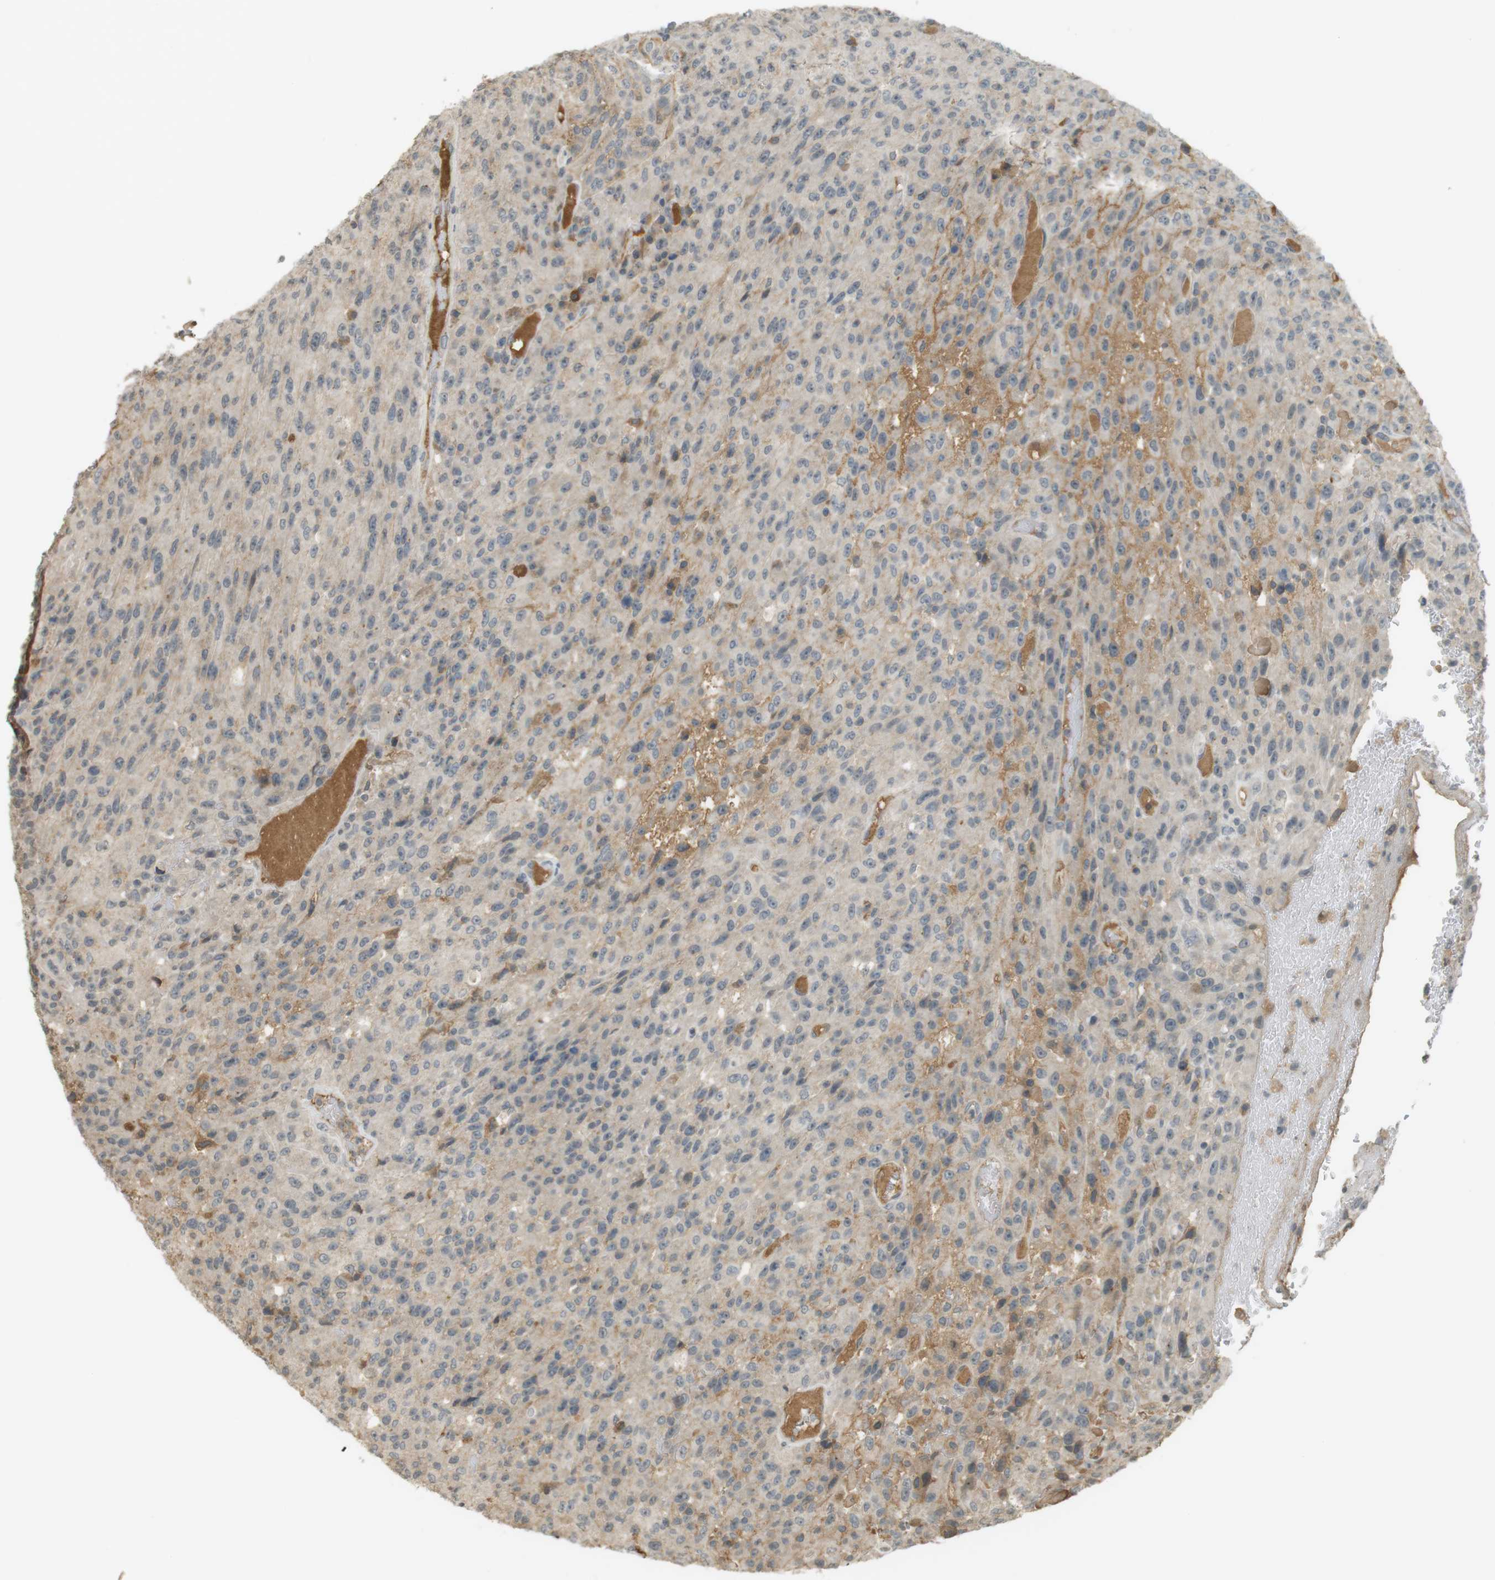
{"staining": {"intensity": "moderate", "quantity": "<25%", "location": "cytoplasmic/membranous"}, "tissue": "urothelial cancer", "cell_type": "Tumor cells", "image_type": "cancer", "snomed": [{"axis": "morphology", "description": "Urothelial carcinoma, High grade"}, {"axis": "topography", "description": "Urinary bladder"}], "caption": "Protein expression analysis of human urothelial cancer reveals moderate cytoplasmic/membranous staining in about <25% of tumor cells.", "gene": "SRR", "patient": {"sex": "male", "age": 66}}